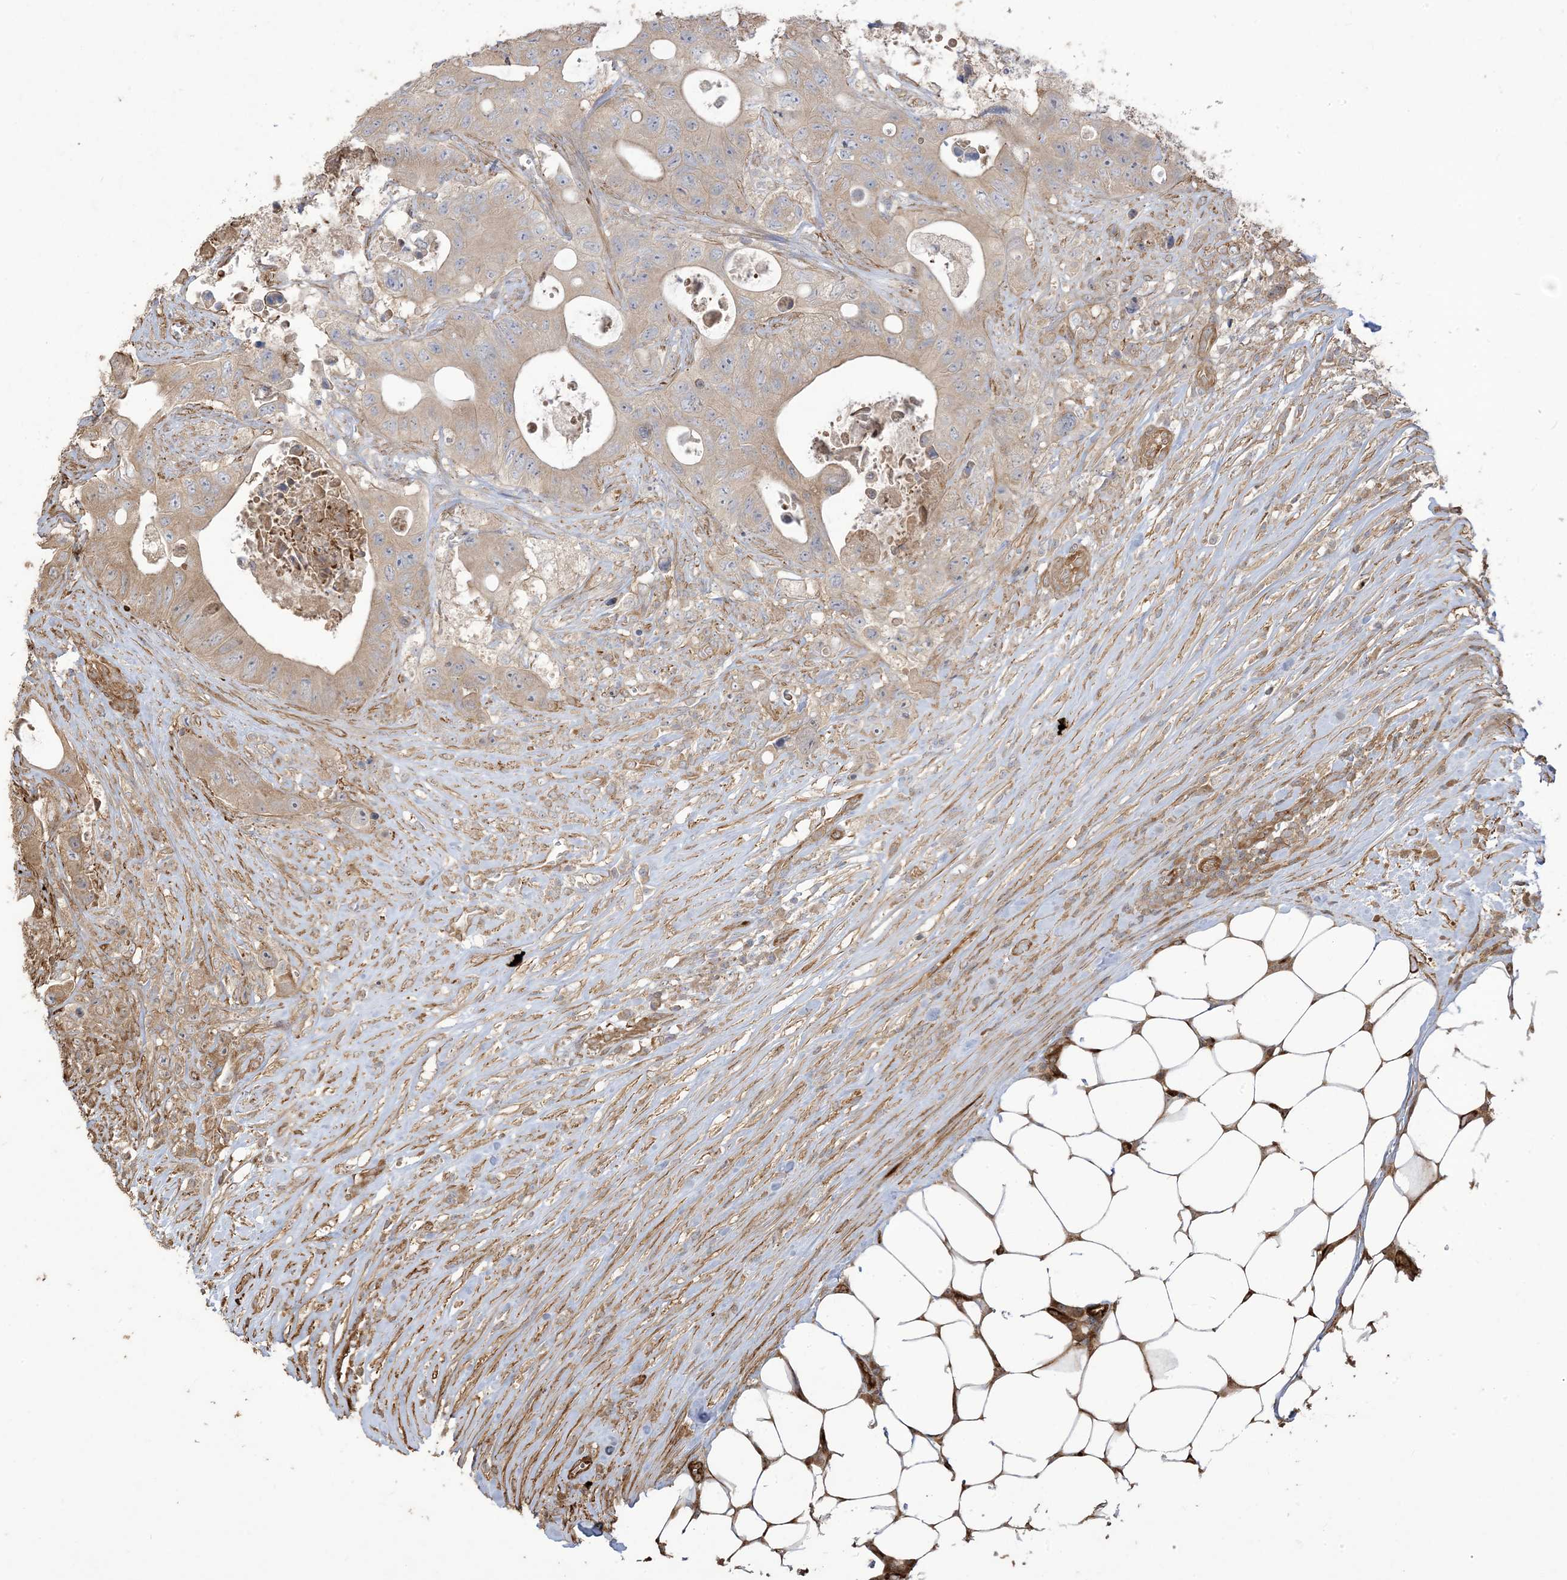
{"staining": {"intensity": "weak", "quantity": "25%-75%", "location": "cytoplasmic/membranous"}, "tissue": "colorectal cancer", "cell_type": "Tumor cells", "image_type": "cancer", "snomed": [{"axis": "morphology", "description": "Adenocarcinoma, NOS"}, {"axis": "topography", "description": "Colon"}], "caption": "Immunohistochemistry micrograph of neoplastic tissue: human colorectal cancer stained using IHC reveals low levels of weak protein expression localized specifically in the cytoplasmic/membranous of tumor cells, appearing as a cytoplasmic/membranous brown color.", "gene": "KLHL18", "patient": {"sex": "female", "age": 46}}